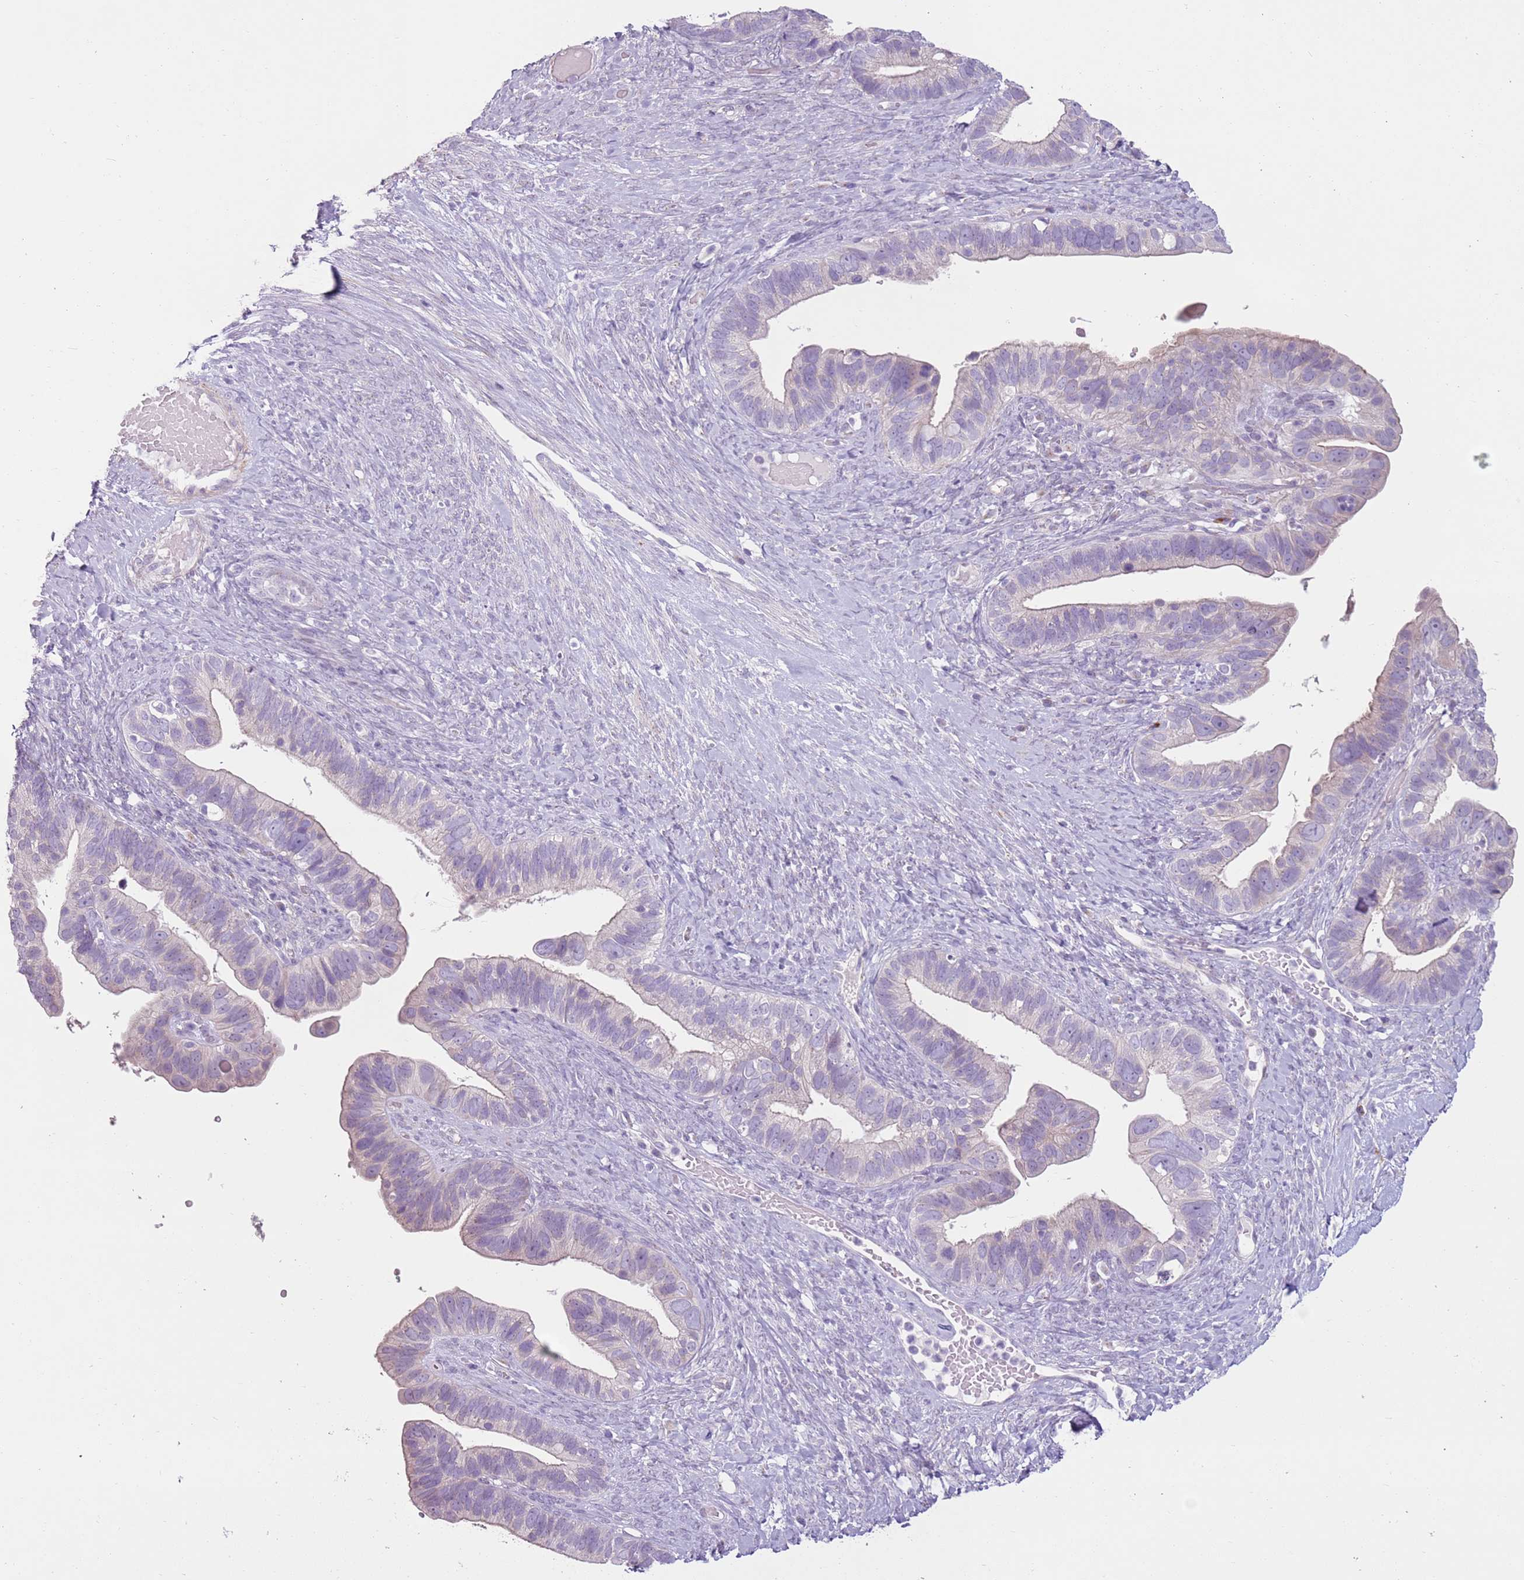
{"staining": {"intensity": "weak", "quantity": "<25%", "location": "cytoplasmic/membranous"}, "tissue": "ovarian cancer", "cell_type": "Tumor cells", "image_type": "cancer", "snomed": [{"axis": "morphology", "description": "Cystadenocarcinoma, serous, NOS"}, {"axis": "topography", "description": "Ovary"}], "caption": "Ovarian cancer (serous cystadenocarcinoma) was stained to show a protein in brown. There is no significant expression in tumor cells.", "gene": "ZNF239", "patient": {"sex": "female", "age": 56}}